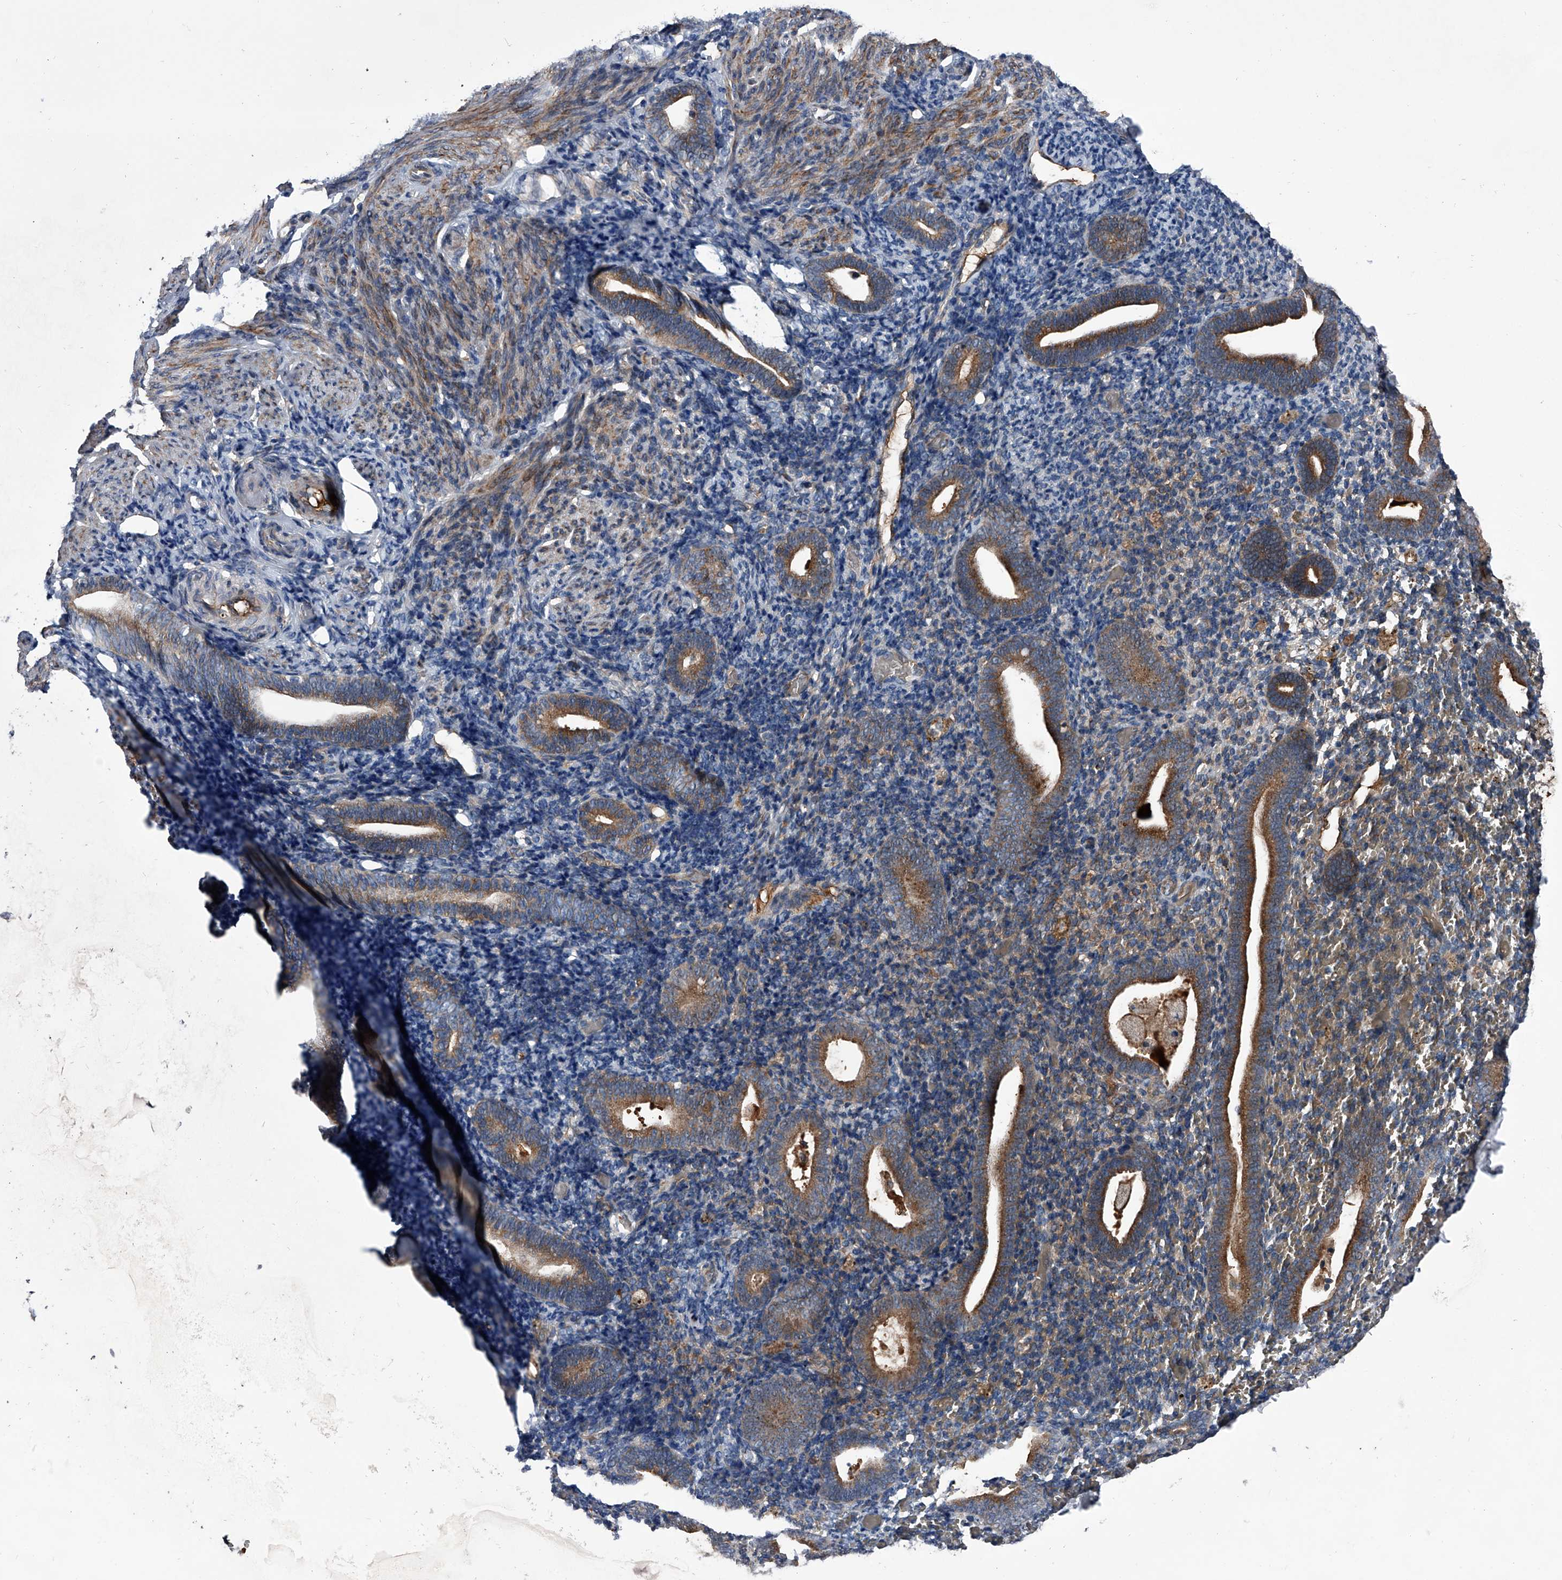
{"staining": {"intensity": "weak", "quantity": "25%-75%", "location": "cytoplasmic/membranous"}, "tissue": "endometrium", "cell_type": "Cells in endometrial stroma", "image_type": "normal", "snomed": [{"axis": "morphology", "description": "Normal tissue, NOS"}, {"axis": "topography", "description": "Endometrium"}], "caption": "A photomicrograph of endometrium stained for a protein demonstrates weak cytoplasmic/membranous brown staining in cells in endometrial stroma.", "gene": "KIF13A", "patient": {"sex": "female", "age": 51}}